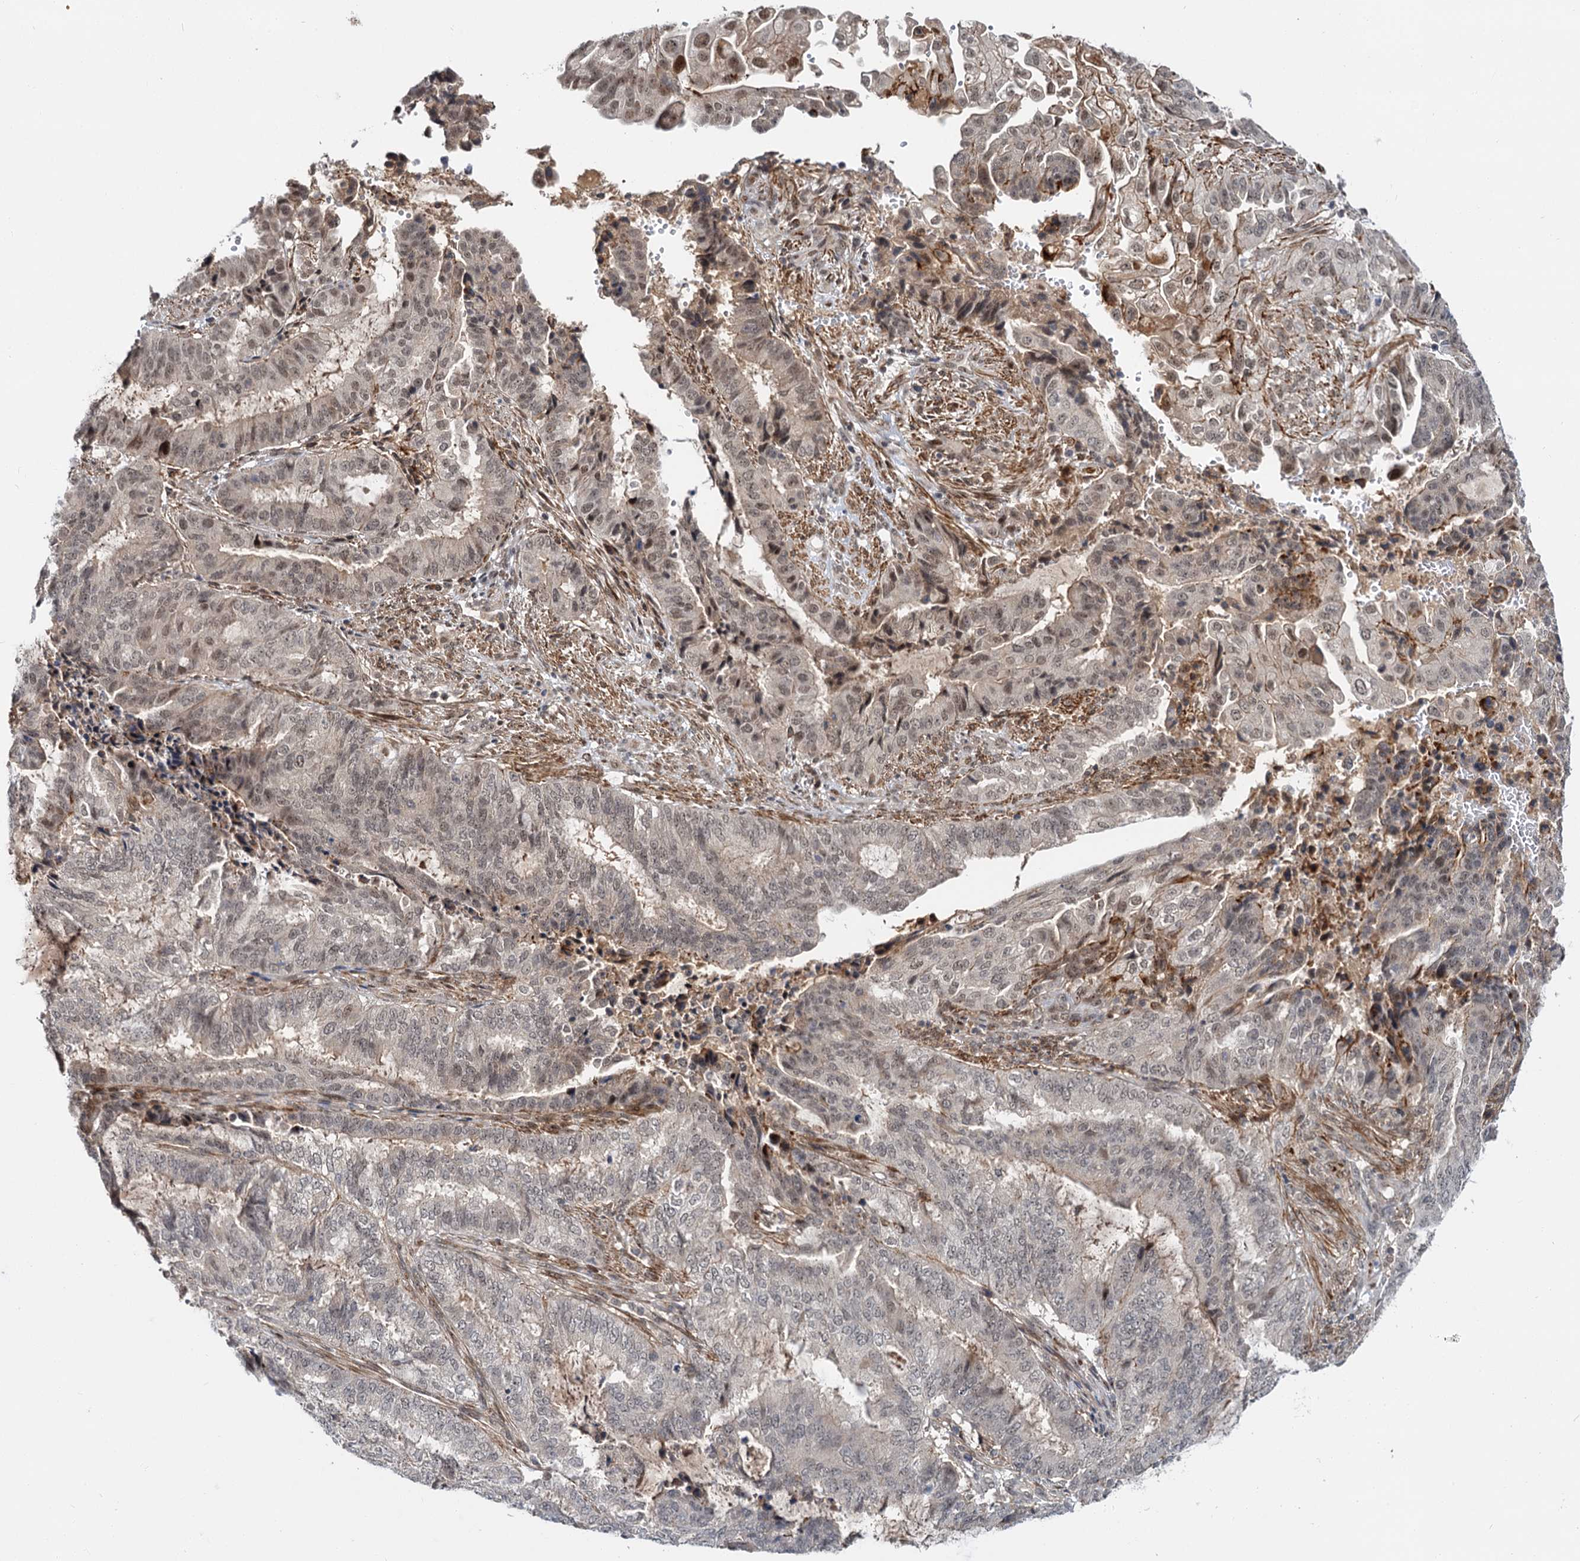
{"staining": {"intensity": "weak", "quantity": "<25%", "location": "nuclear"}, "tissue": "endometrial cancer", "cell_type": "Tumor cells", "image_type": "cancer", "snomed": [{"axis": "morphology", "description": "Adenocarcinoma, NOS"}, {"axis": "topography", "description": "Endometrium"}], "caption": "This is an immunohistochemistry (IHC) photomicrograph of human endometrial cancer. There is no positivity in tumor cells.", "gene": "MBD6", "patient": {"sex": "female", "age": 51}}